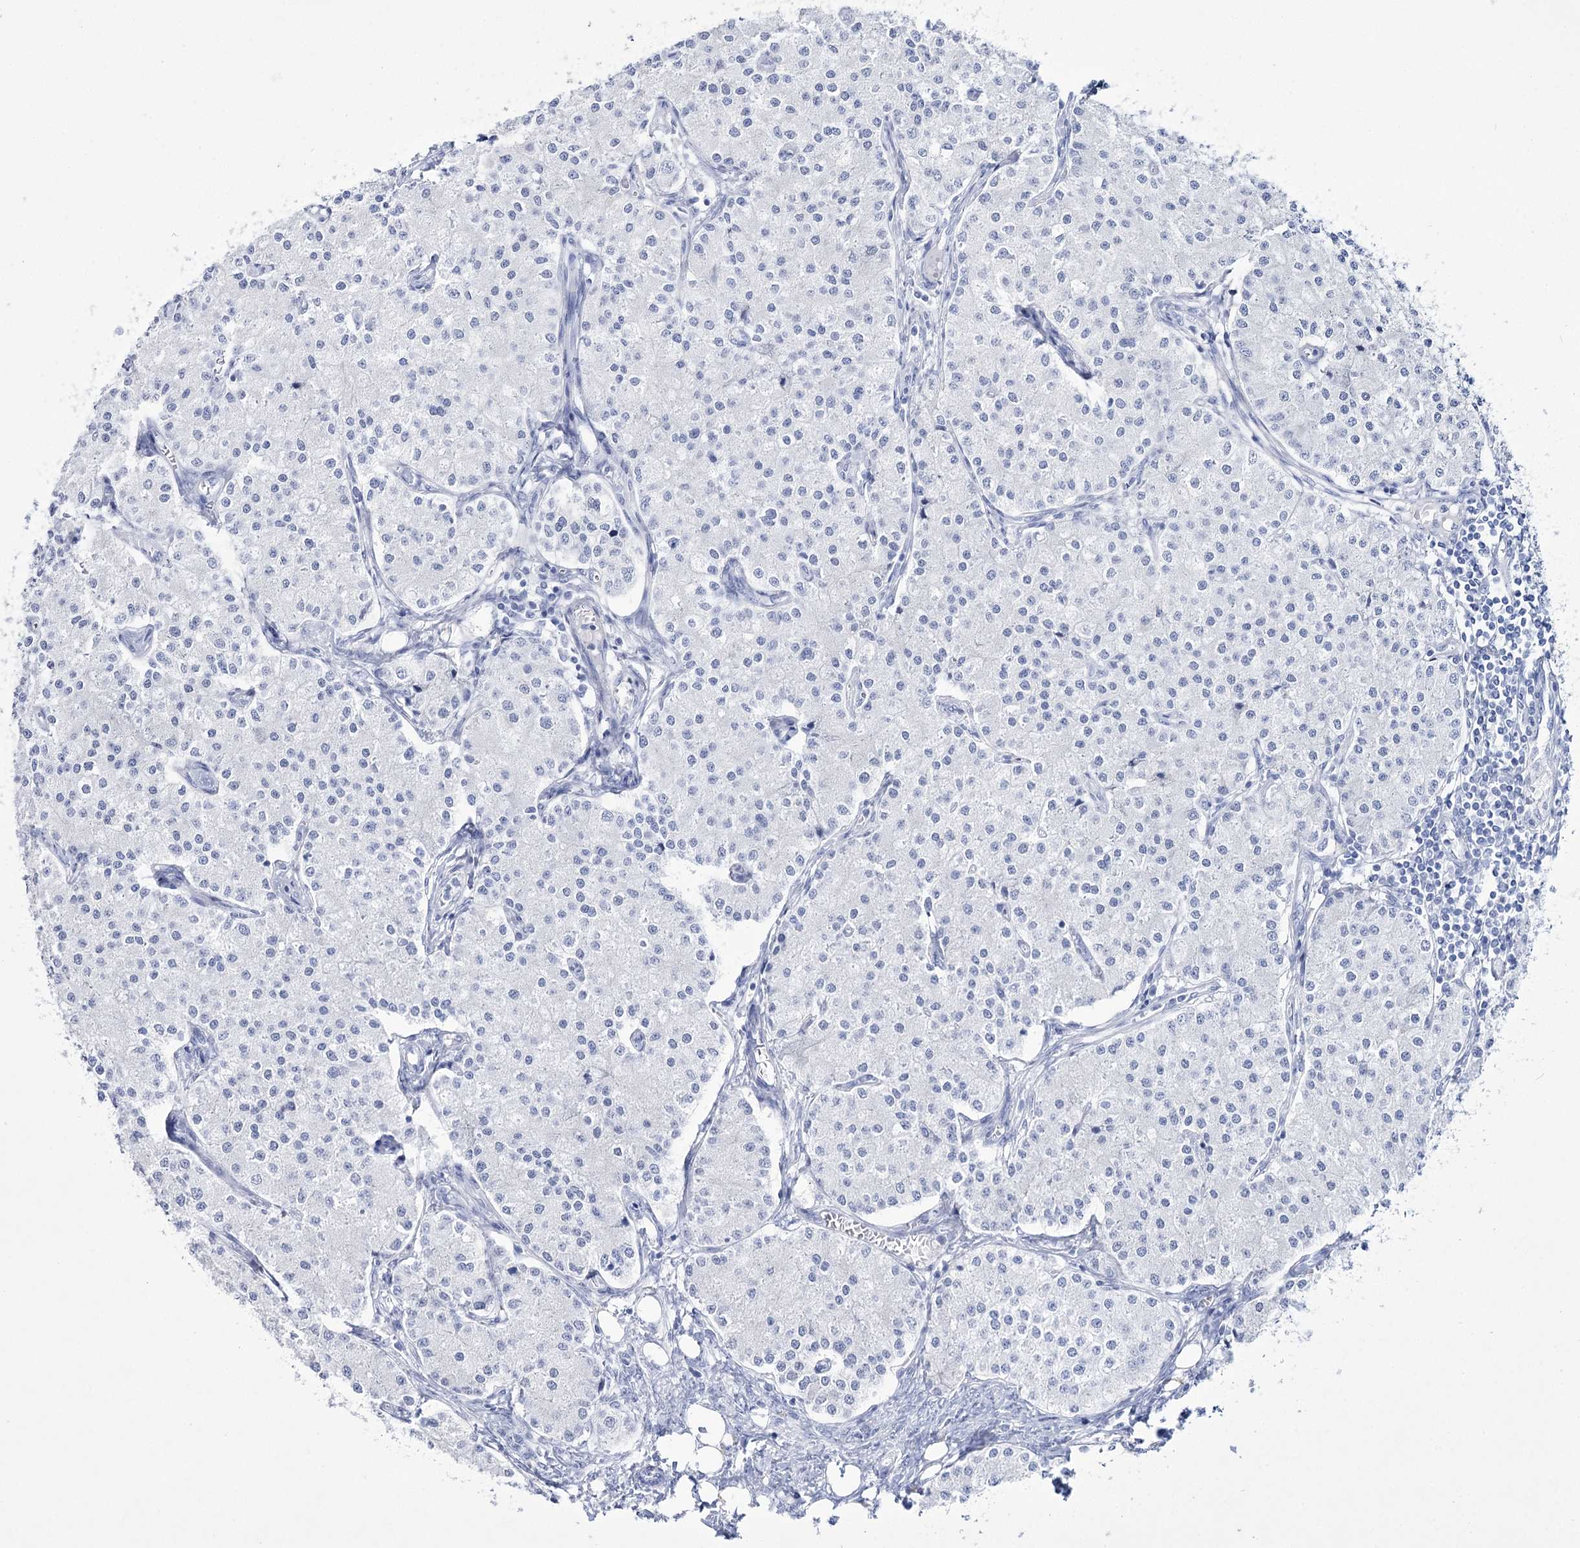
{"staining": {"intensity": "negative", "quantity": "none", "location": "none"}, "tissue": "carcinoid", "cell_type": "Tumor cells", "image_type": "cancer", "snomed": [{"axis": "morphology", "description": "Carcinoid, malignant, NOS"}, {"axis": "topography", "description": "Colon"}], "caption": "Tumor cells are negative for protein expression in human malignant carcinoid. (DAB immunohistochemistry (IHC), high magnification).", "gene": "RNF186", "patient": {"sex": "female", "age": 52}}